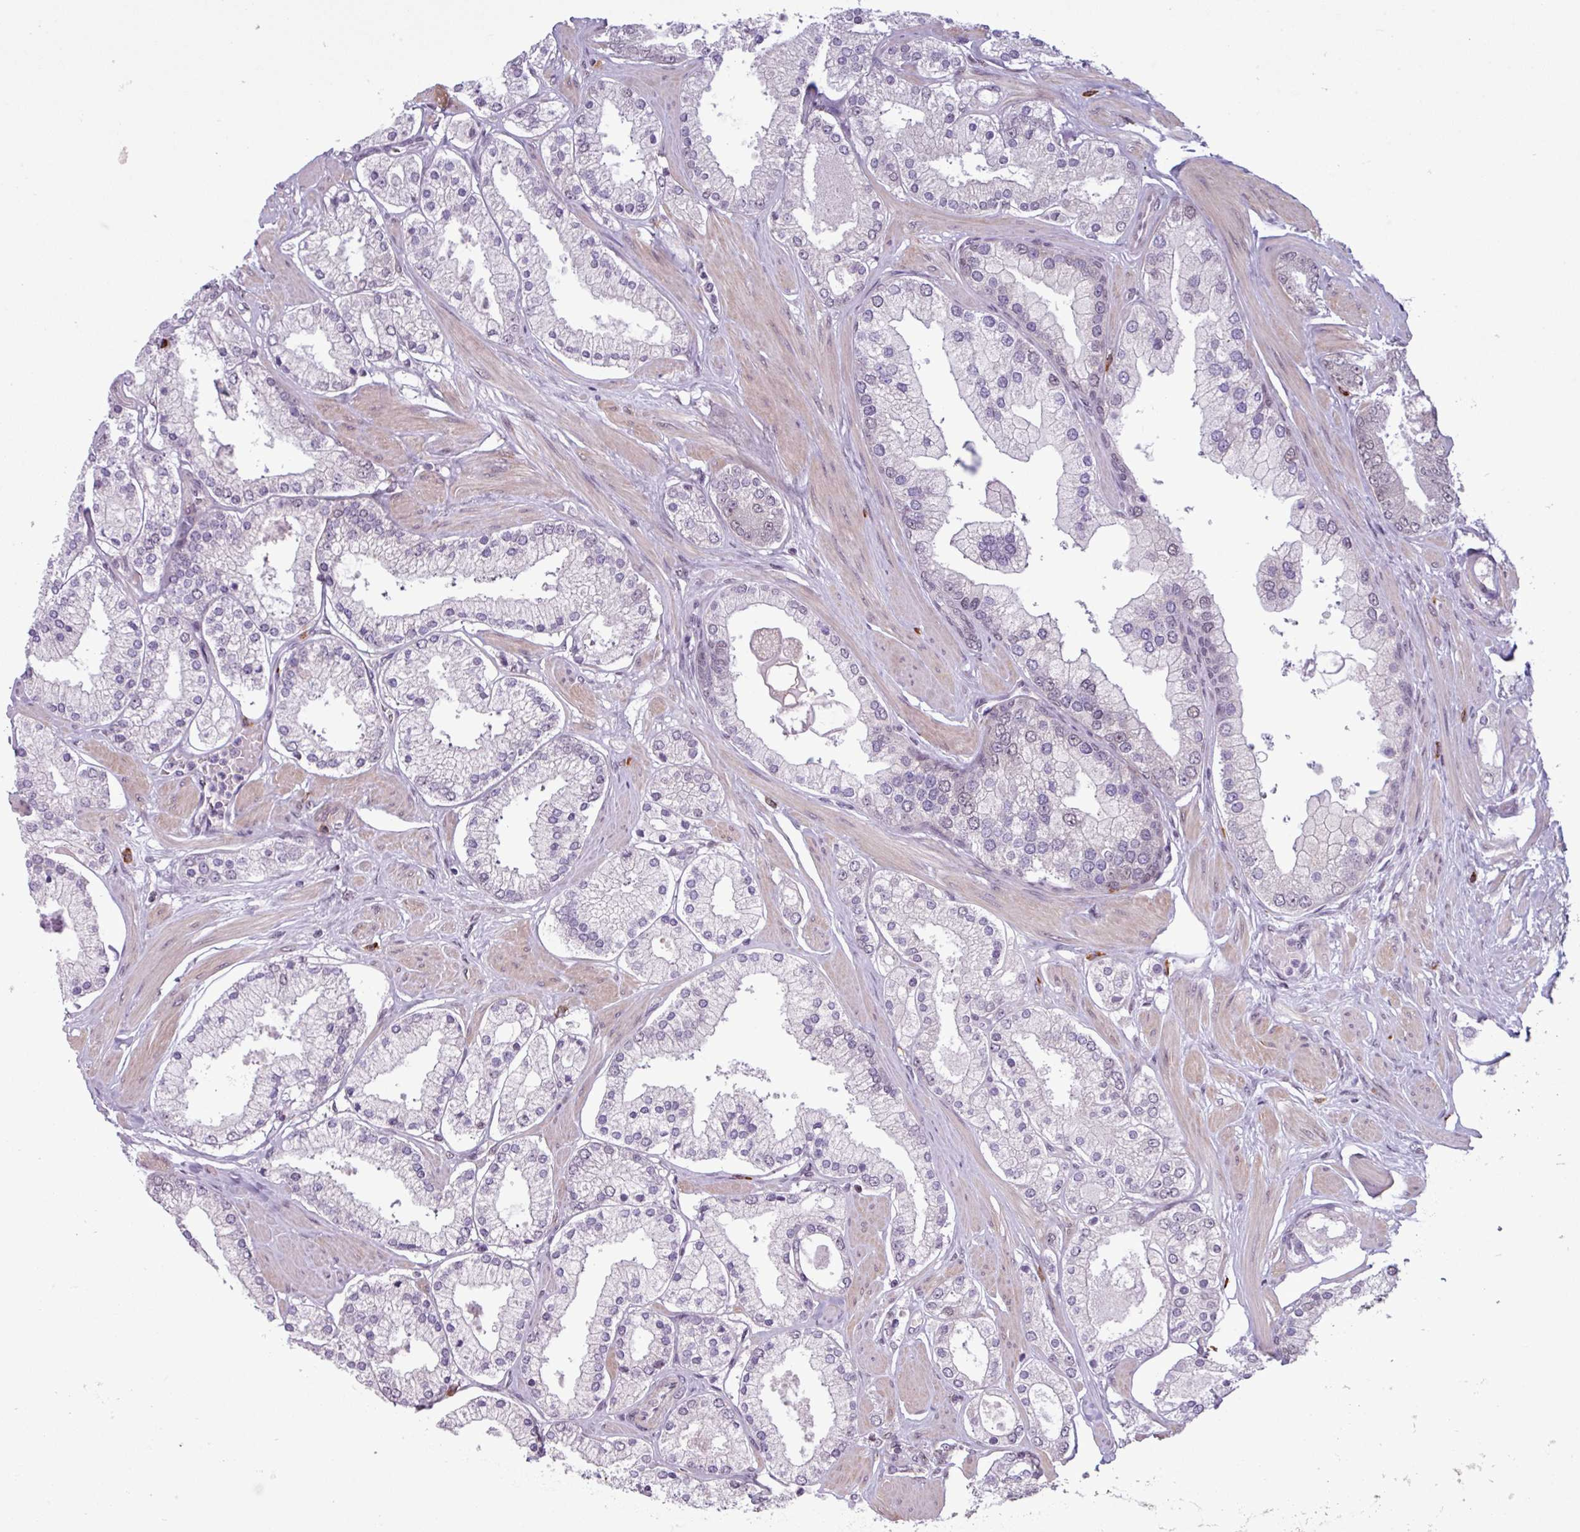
{"staining": {"intensity": "weak", "quantity": "25%-75%", "location": "nuclear"}, "tissue": "prostate cancer", "cell_type": "Tumor cells", "image_type": "cancer", "snomed": [{"axis": "morphology", "description": "Adenocarcinoma, Low grade"}, {"axis": "topography", "description": "Prostate"}], "caption": "An image showing weak nuclear staining in about 25%-75% of tumor cells in prostate cancer (low-grade adenocarcinoma), as visualized by brown immunohistochemical staining.", "gene": "NOTCH2", "patient": {"sex": "male", "age": 42}}